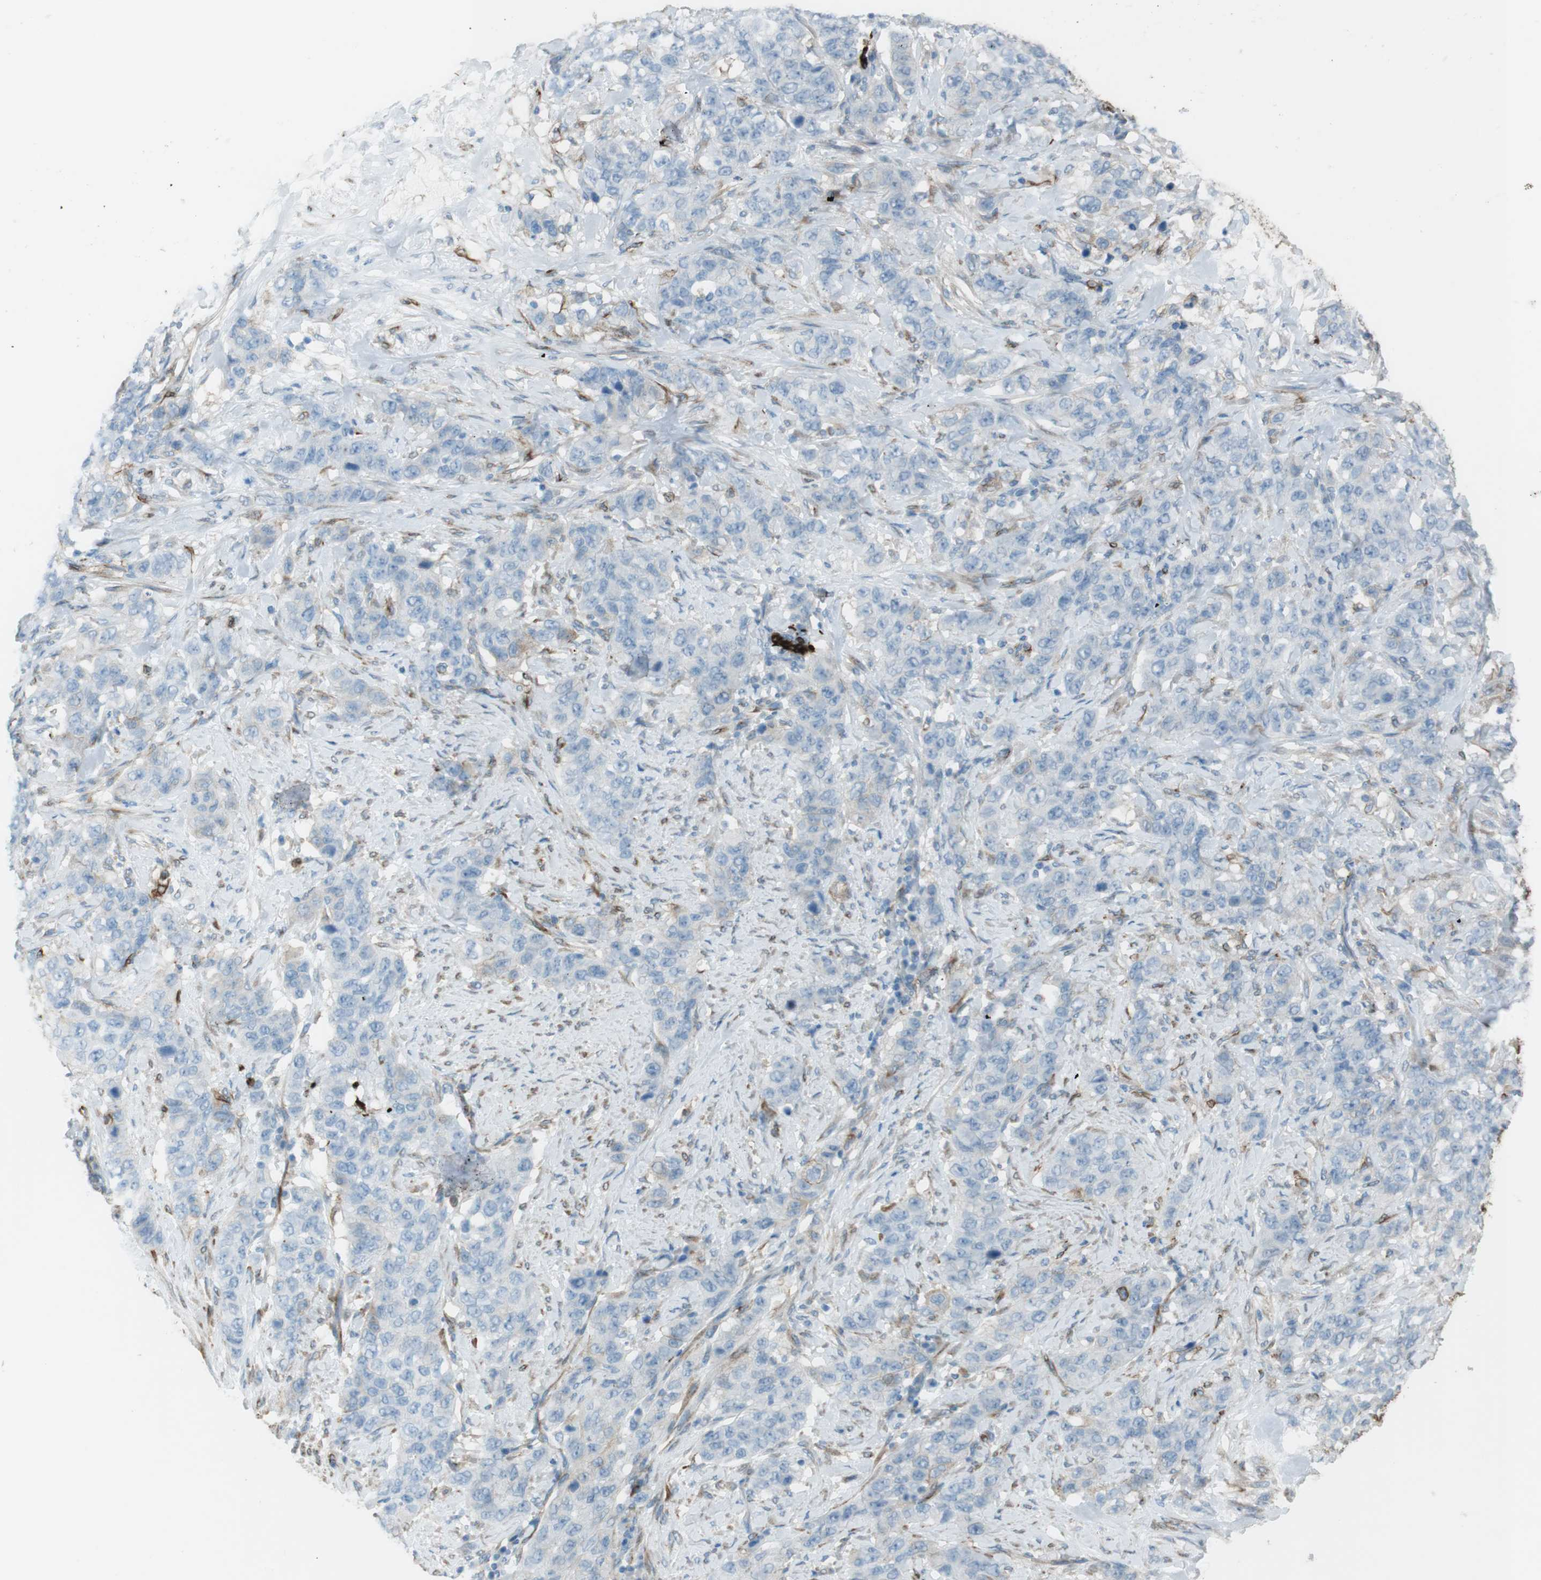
{"staining": {"intensity": "negative", "quantity": "none", "location": "none"}, "tissue": "stomach cancer", "cell_type": "Tumor cells", "image_type": "cancer", "snomed": [{"axis": "morphology", "description": "Adenocarcinoma, NOS"}, {"axis": "topography", "description": "Stomach"}], "caption": "This is a micrograph of immunohistochemistry (IHC) staining of stomach cancer (adenocarcinoma), which shows no staining in tumor cells.", "gene": "TUBB2A", "patient": {"sex": "male", "age": 48}}